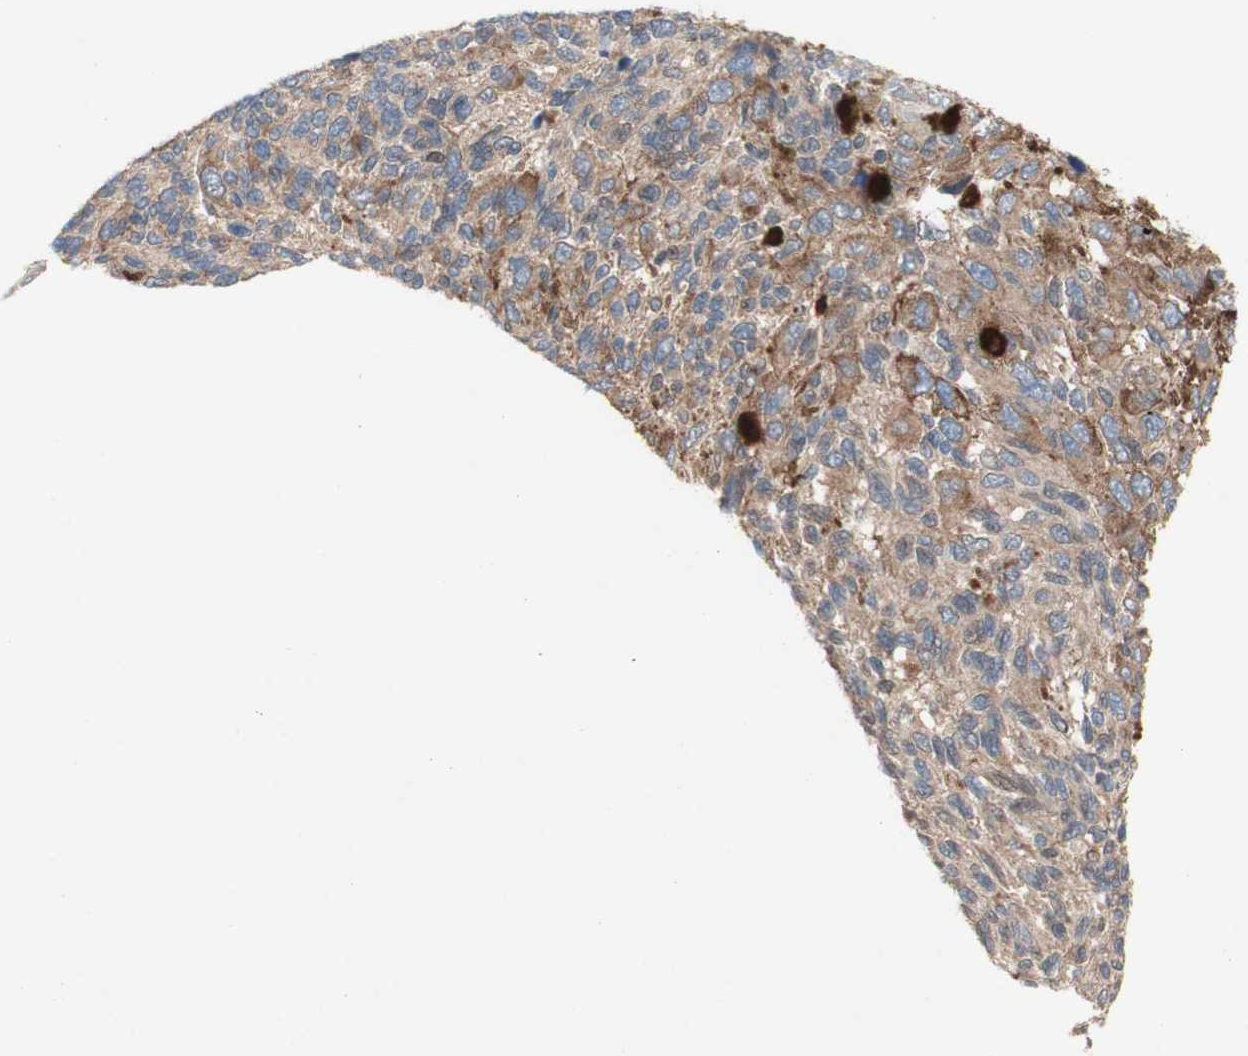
{"staining": {"intensity": "moderate", "quantity": ">75%", "location": "cytoplasmic/membranous,nuclear"}, "tissue": "melanoma", "cell_type": "Tumor cells", "image_type": "cancer", "snomed": [{"axis": "morphology", "description": "Malignant melanoma, NOS"}, {"axis": "topography", "description": "Skin"}], "caption": "Protein expression analysis of melanoma displays moderate cytoplasmic/membranous and nuclear staining in about >75% of tumor cells. Nuclei are stained in blue.", "gene": "PDGFB", "patient": {"sex": "female", "age": 73}}